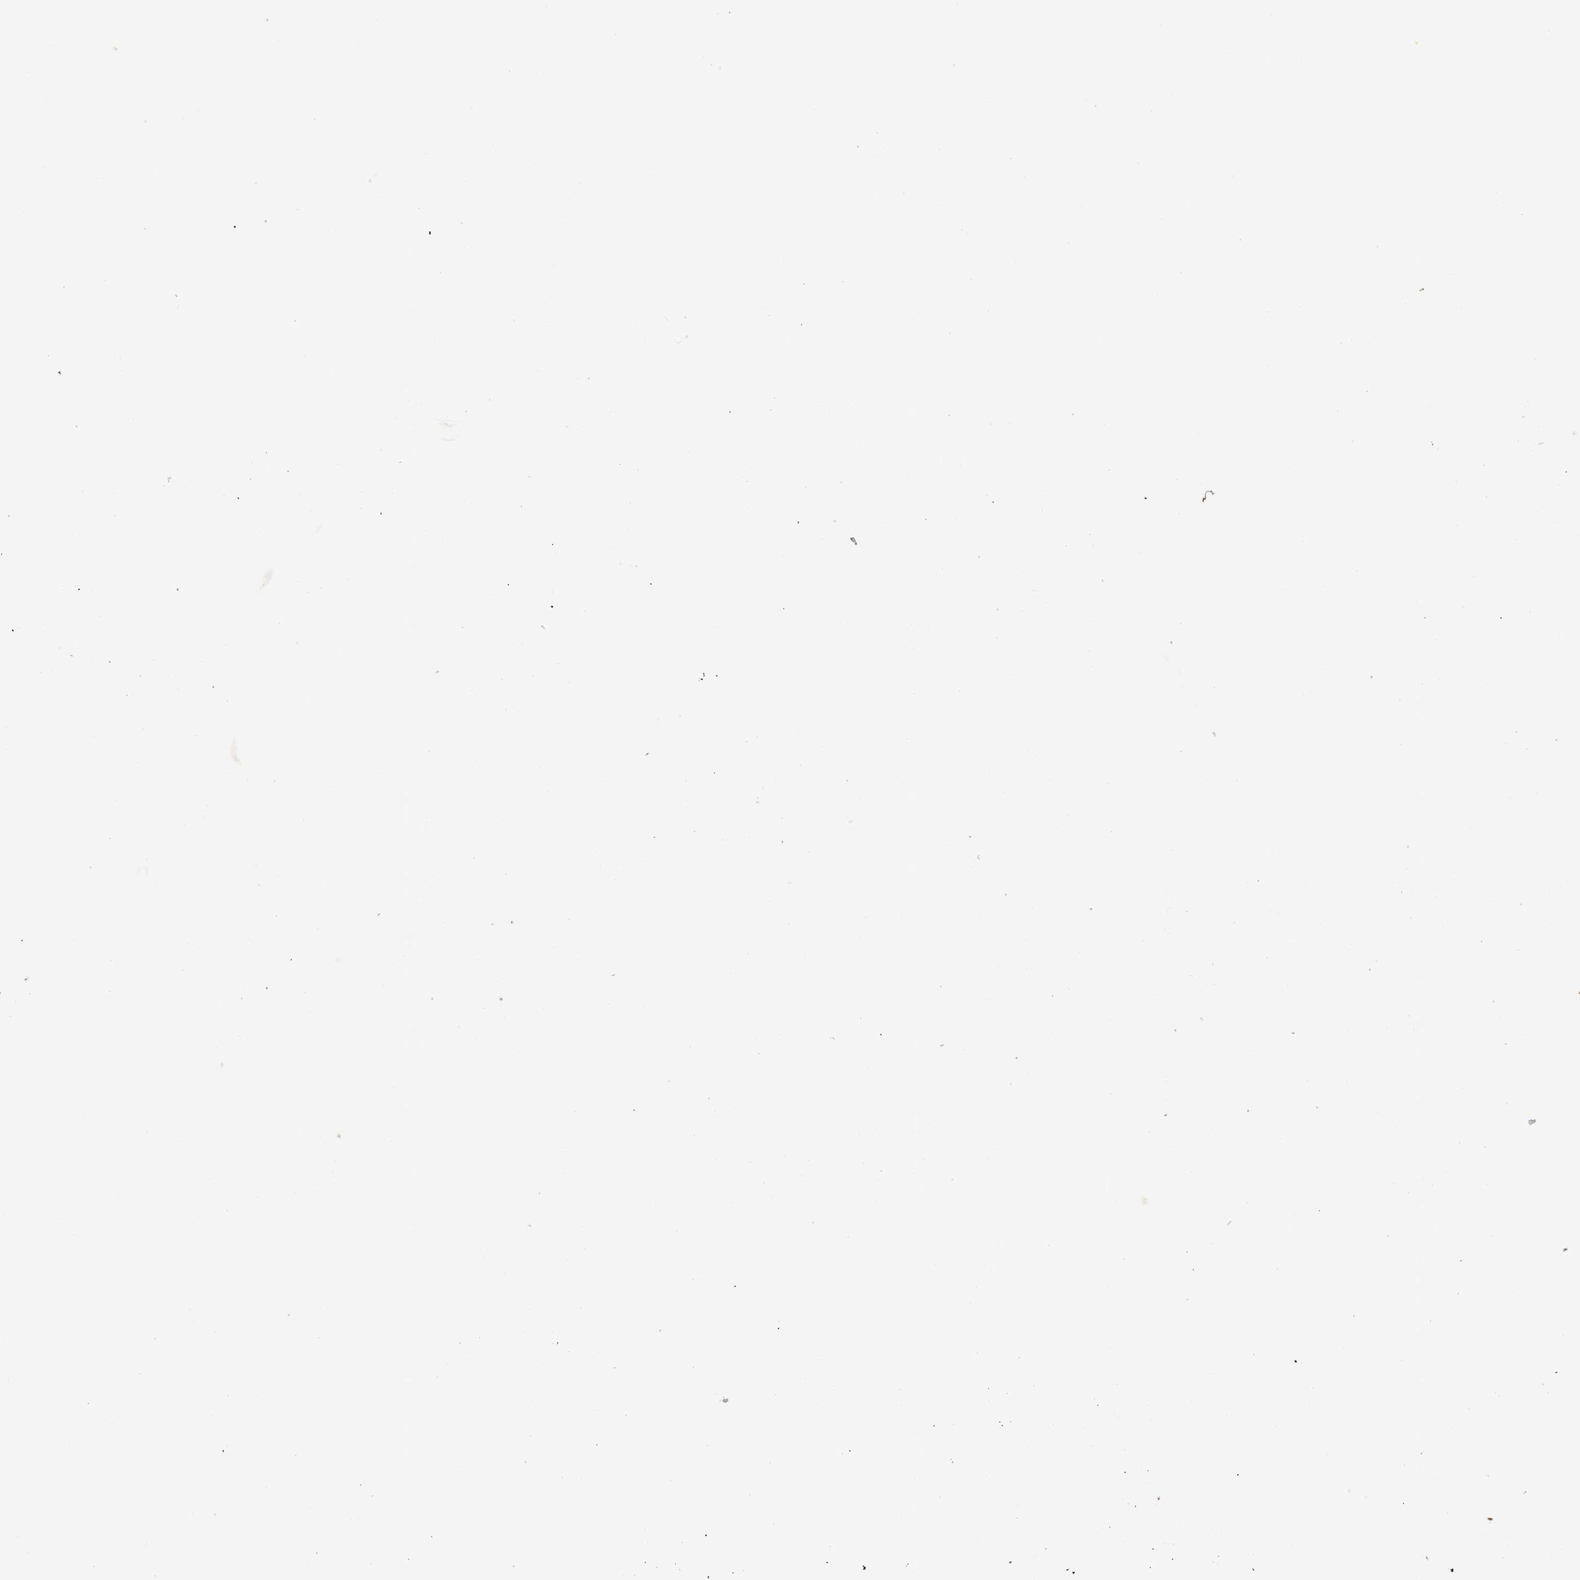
{"staining": {"intensity": "moderate", "quantity": ">75%", "location": "cytoplasmic/membranous,nuclear"}, "tissue": "thyroid gland", "cell_type": "Glandular cells", "image_type": "normal", "snomed": [{"axis": "morphology", "description": "Normal tissue, NOS"}, {"axis": "topography", "description": "Thyroid gland"}], "caption": "Approximately >75% of glandular cells in normal thyroid gland demonstrate moderate cytoplasmic/membranous,nuclear protein expression as visualized by brown immunohistochemical staining.", "gene": "MED21", "patient": {"sex": "female", "age": 44}}